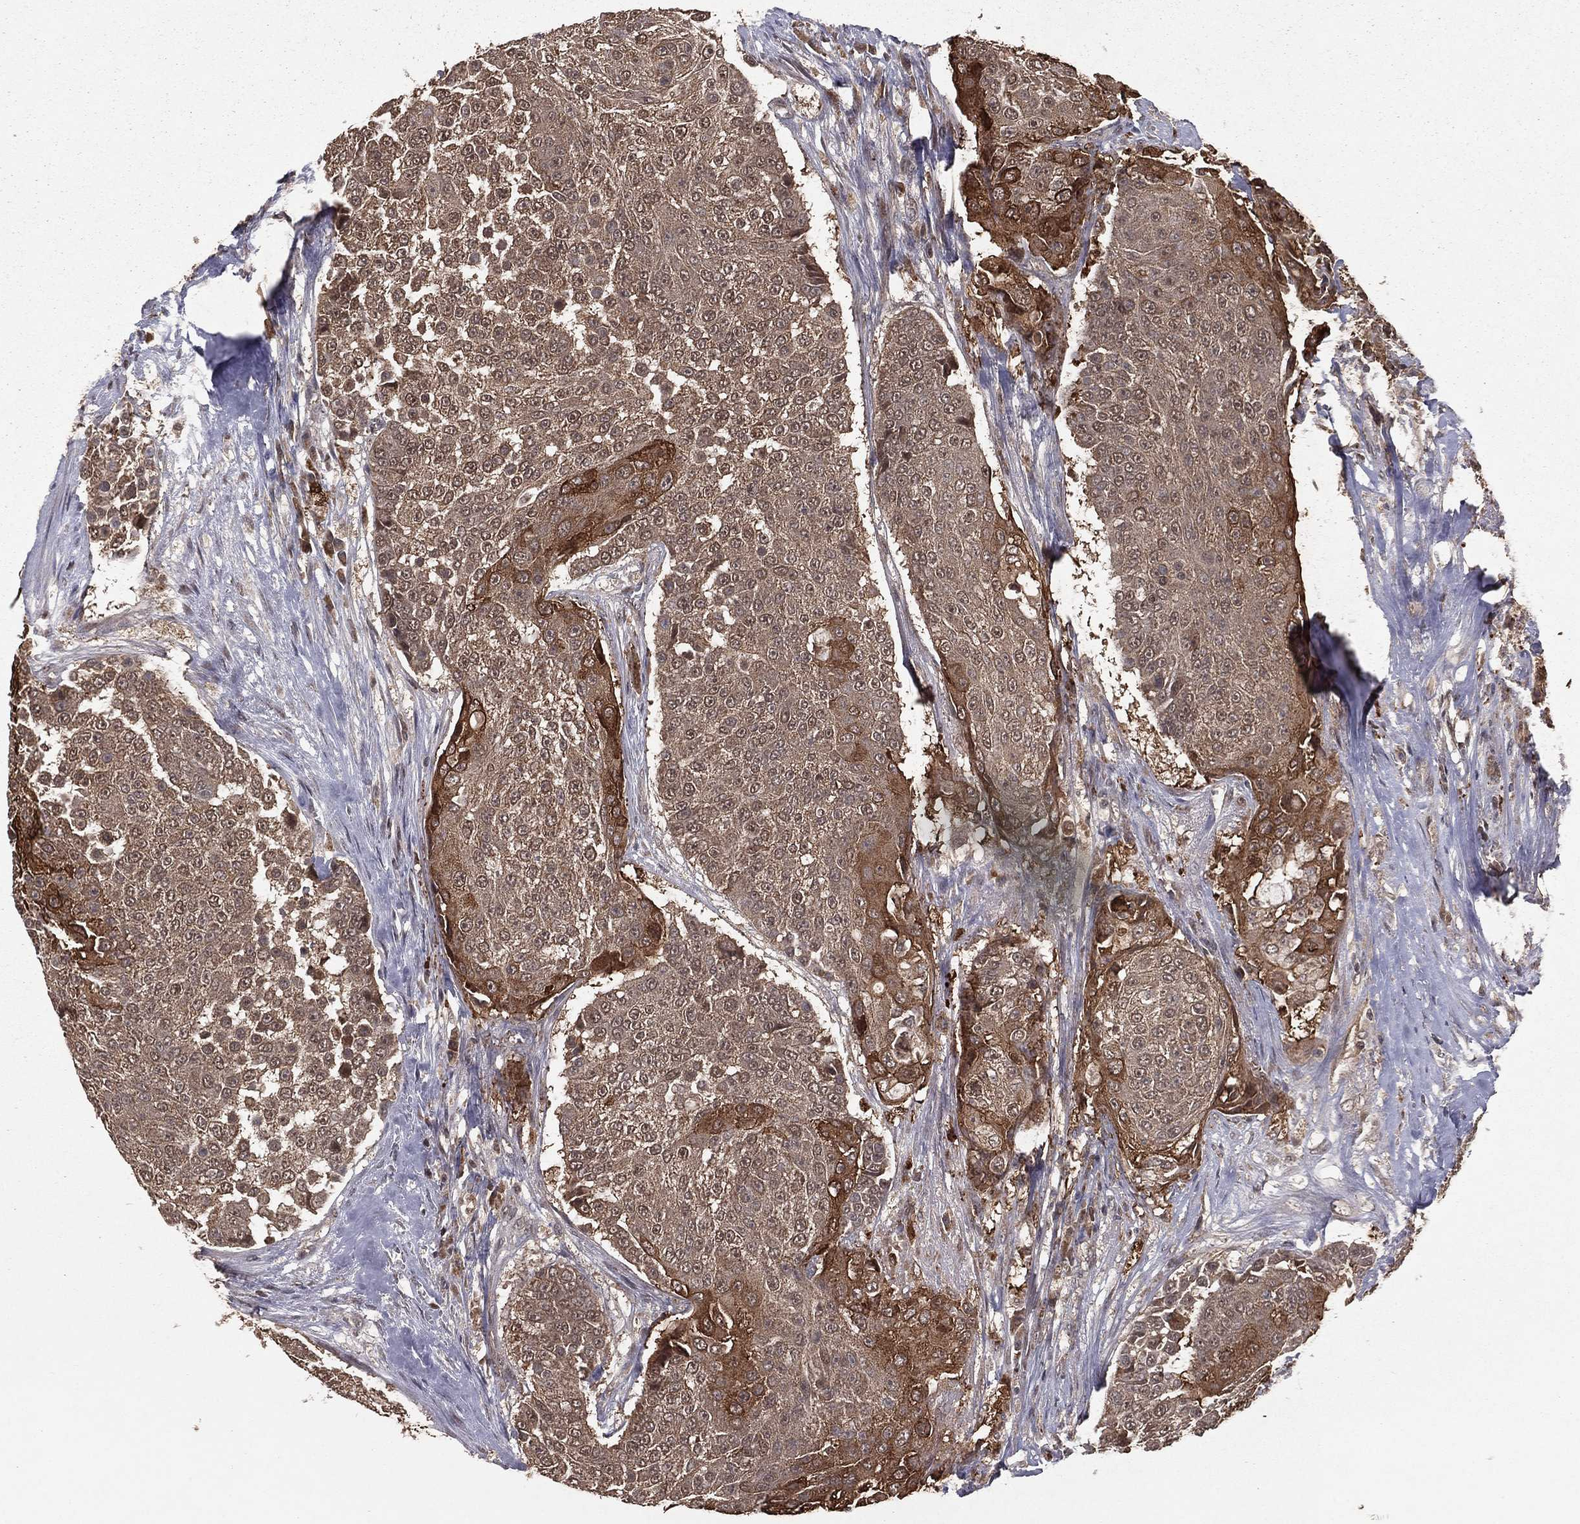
{"staining": {"intensity": "moderate", "quantity": ">75%", "location": "cytoplasmic/membranous"}, "tissue": "urothelial cancer", "cell_type": "Tumor cells", "image_type": "cancer", "snomed": [{"axis": "morphology", "description": "Urothelial carcinoma, High grade"}, {"axis": "topography", "description": "Urinary bladder"}], "caption": "Brown immunohistochemical staining in human high-grade urothelial carcinoma demonstrates moderate cytoplasmic/membranous staining in about >75% of tumor cells.", "gene": "ZDHHC15", "patient": {"sex": "female", "age": 63}}